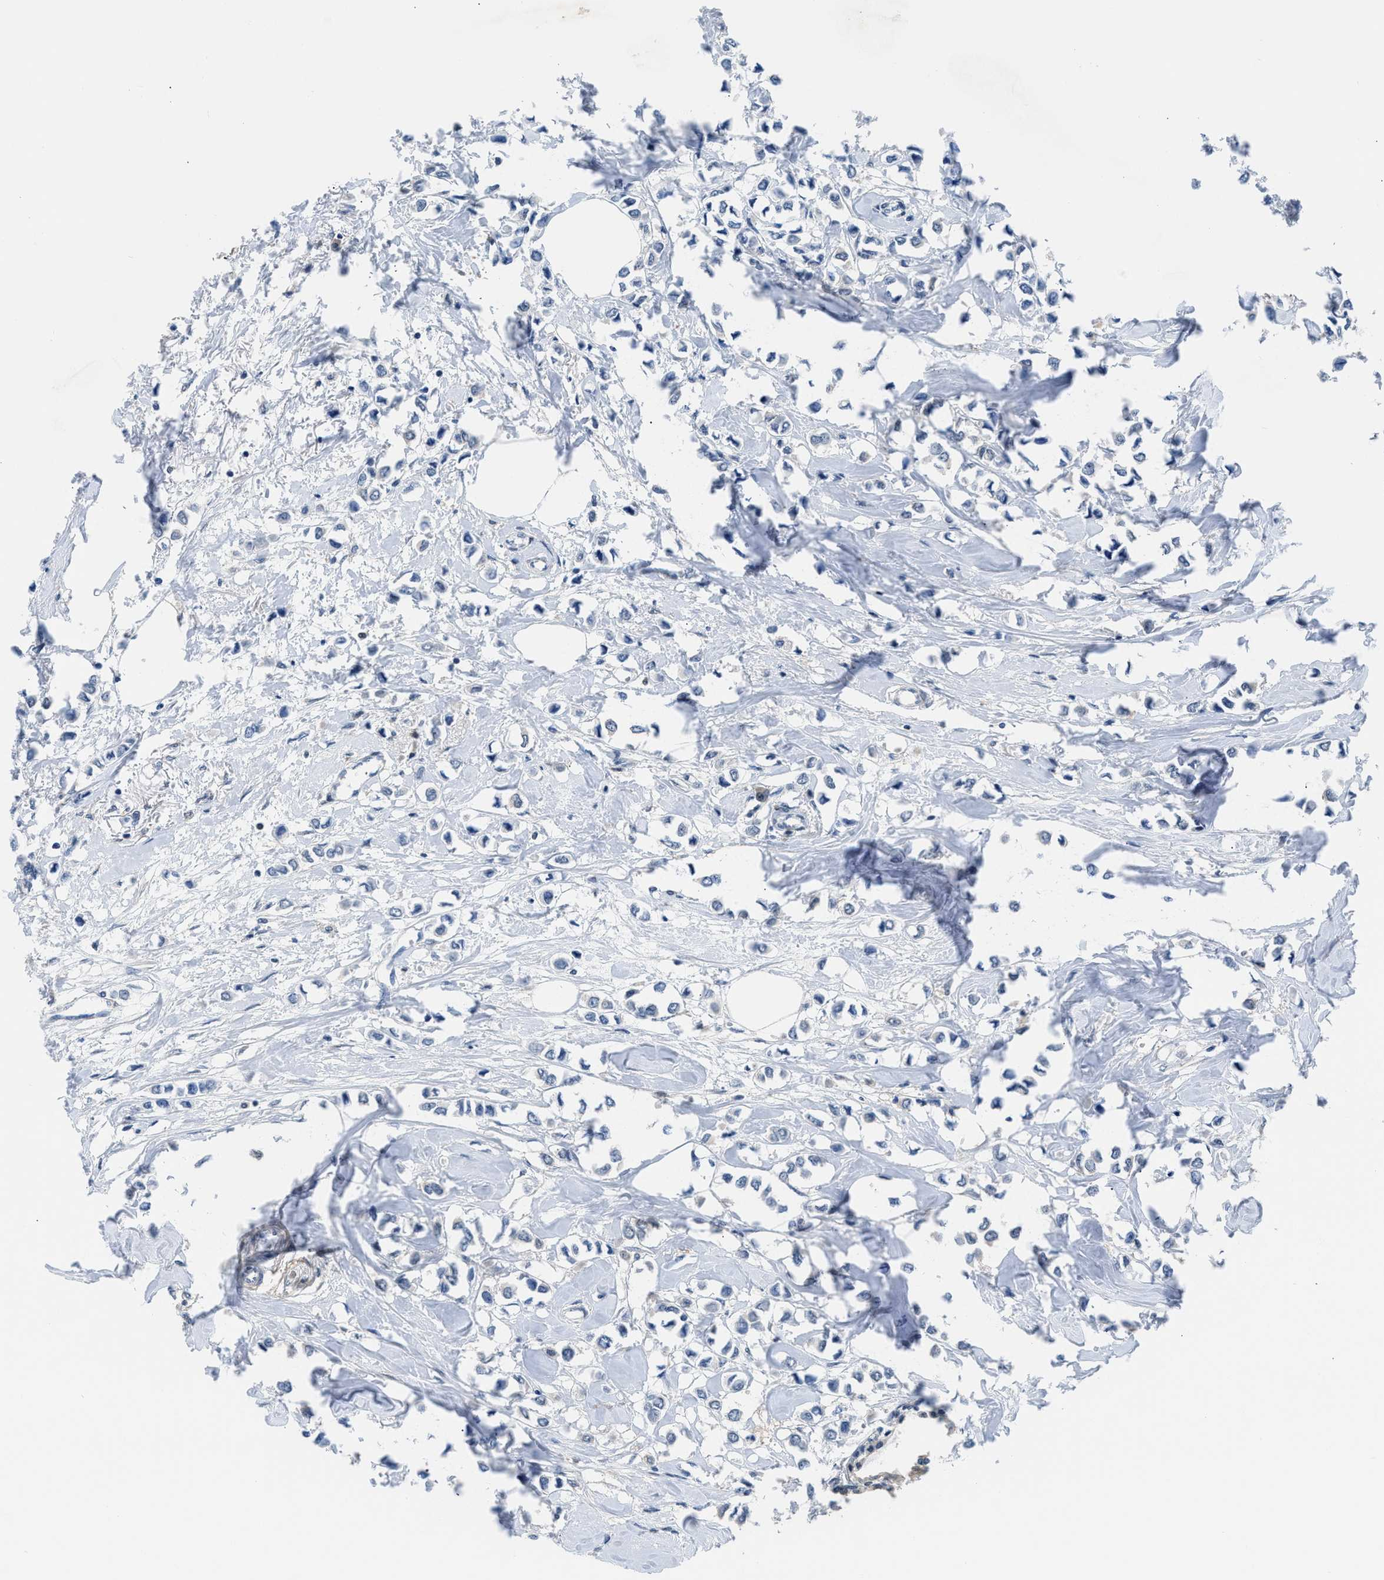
{"staining": {"intensity": "negative", "quantity": "none", "location": "none"}, "tissue": "breast cancer", "cell_type": "Tumor cells", "image_type": "cancer", "snomed": [{"axis": "morphology", "description": "Lobular carcinoma"}, {"axis": "topography", "description": "Breast"}], "caption": "An IHC histopathology image of lobular carcinoma (breast) is shown. There is no staining in tumor cells of lobular carcinoma (breast).", "gene": "CBR1", "patient": {"sex": "female", "age": 51}}